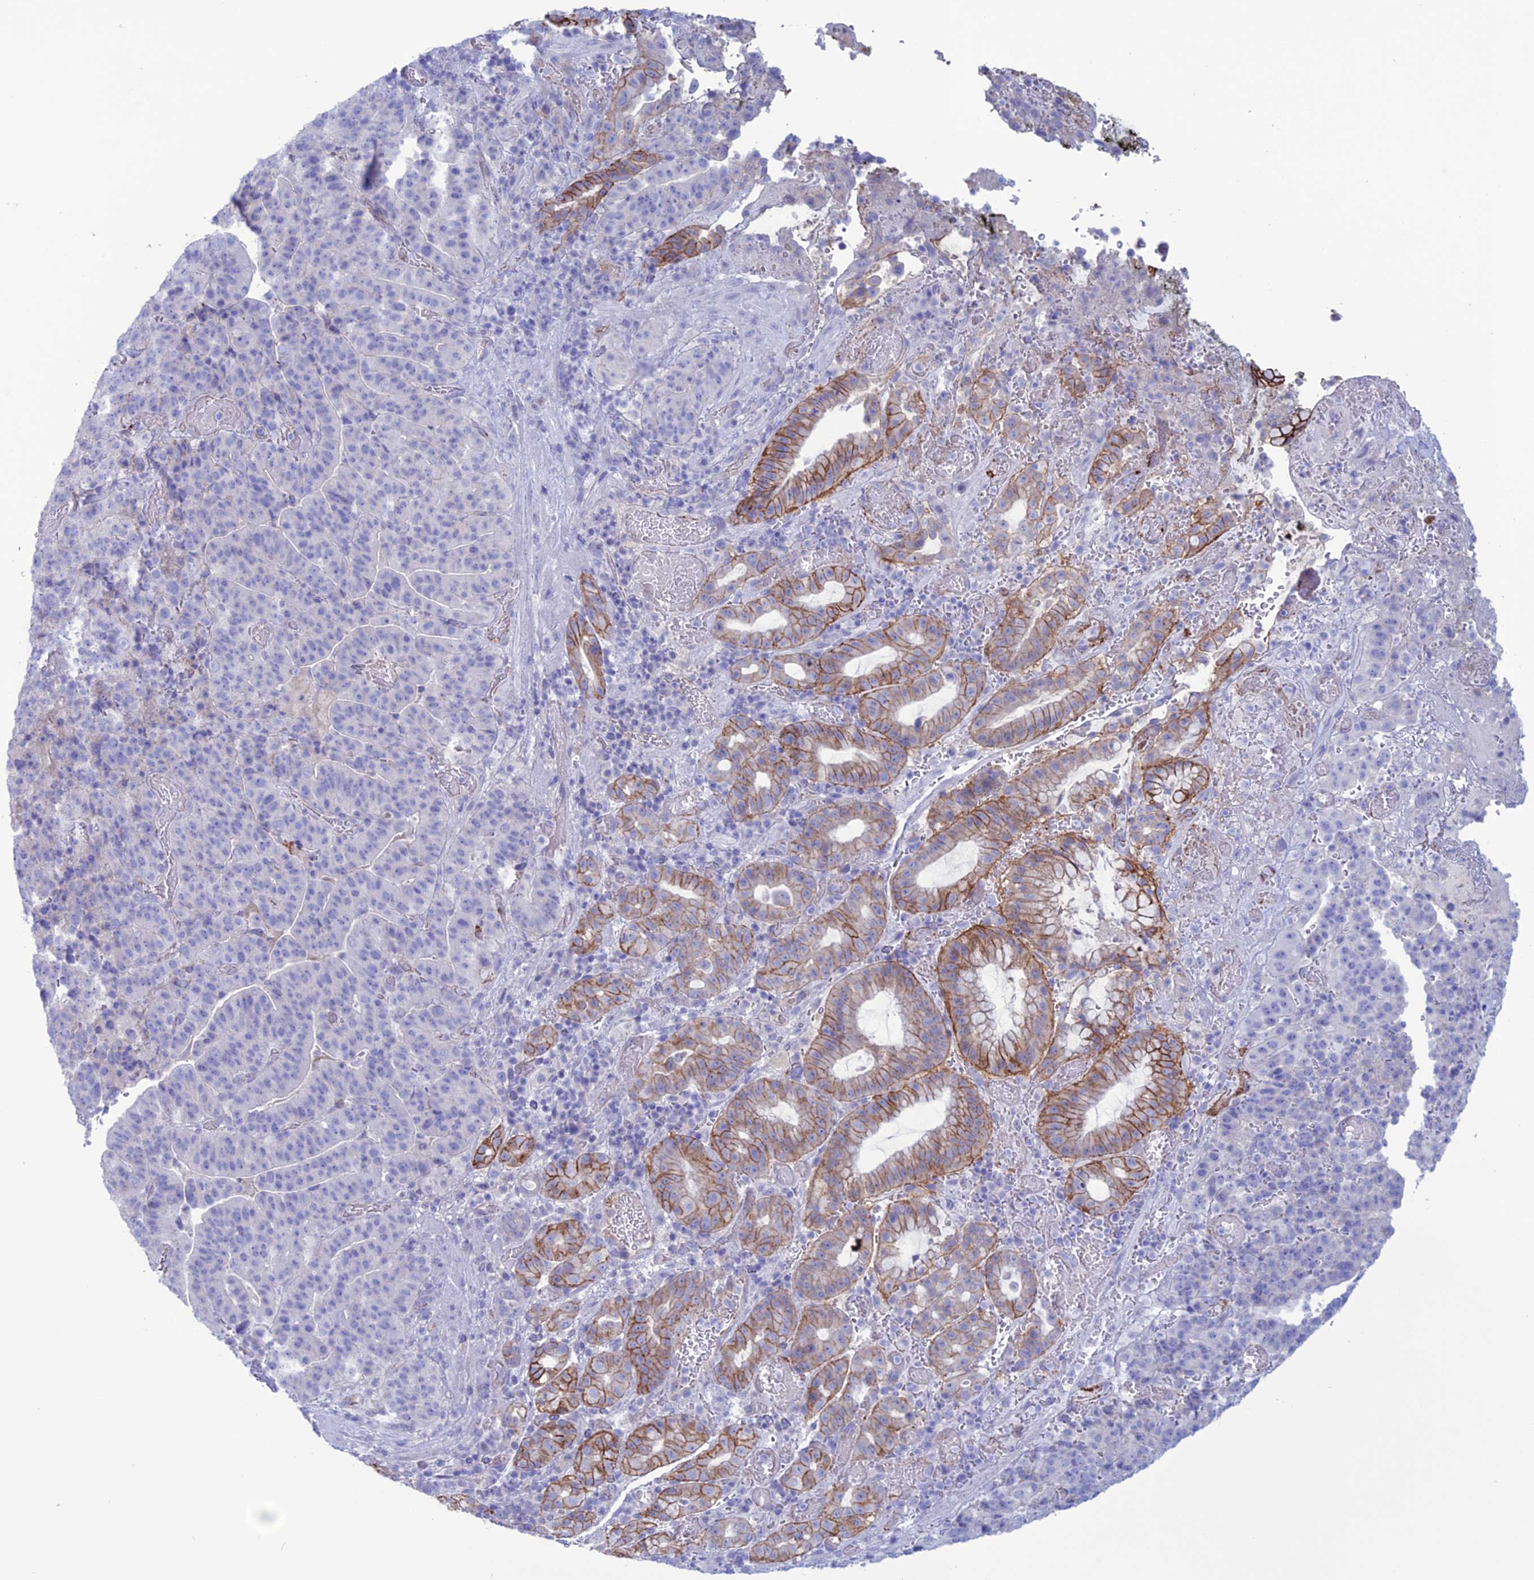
{"staining": {"intensity": "negative", "quantity": "none", "location": "none"}, "tissue": "stomach cancer", "cell_type": "Tumor cells", "image_type": "cancer", "snomed": [{"axis": "morphology", "description": "Adenocarcinoma, NOS"}, {"axis": "topography", "description": "Stomach"}], "caption": "Immunohistochemical staining of stomach adenocarcinoma displays no significant positivity in tumor cells.", "gene": "CDC42EP5", "patient": {"sex": "male", "age": 48}}